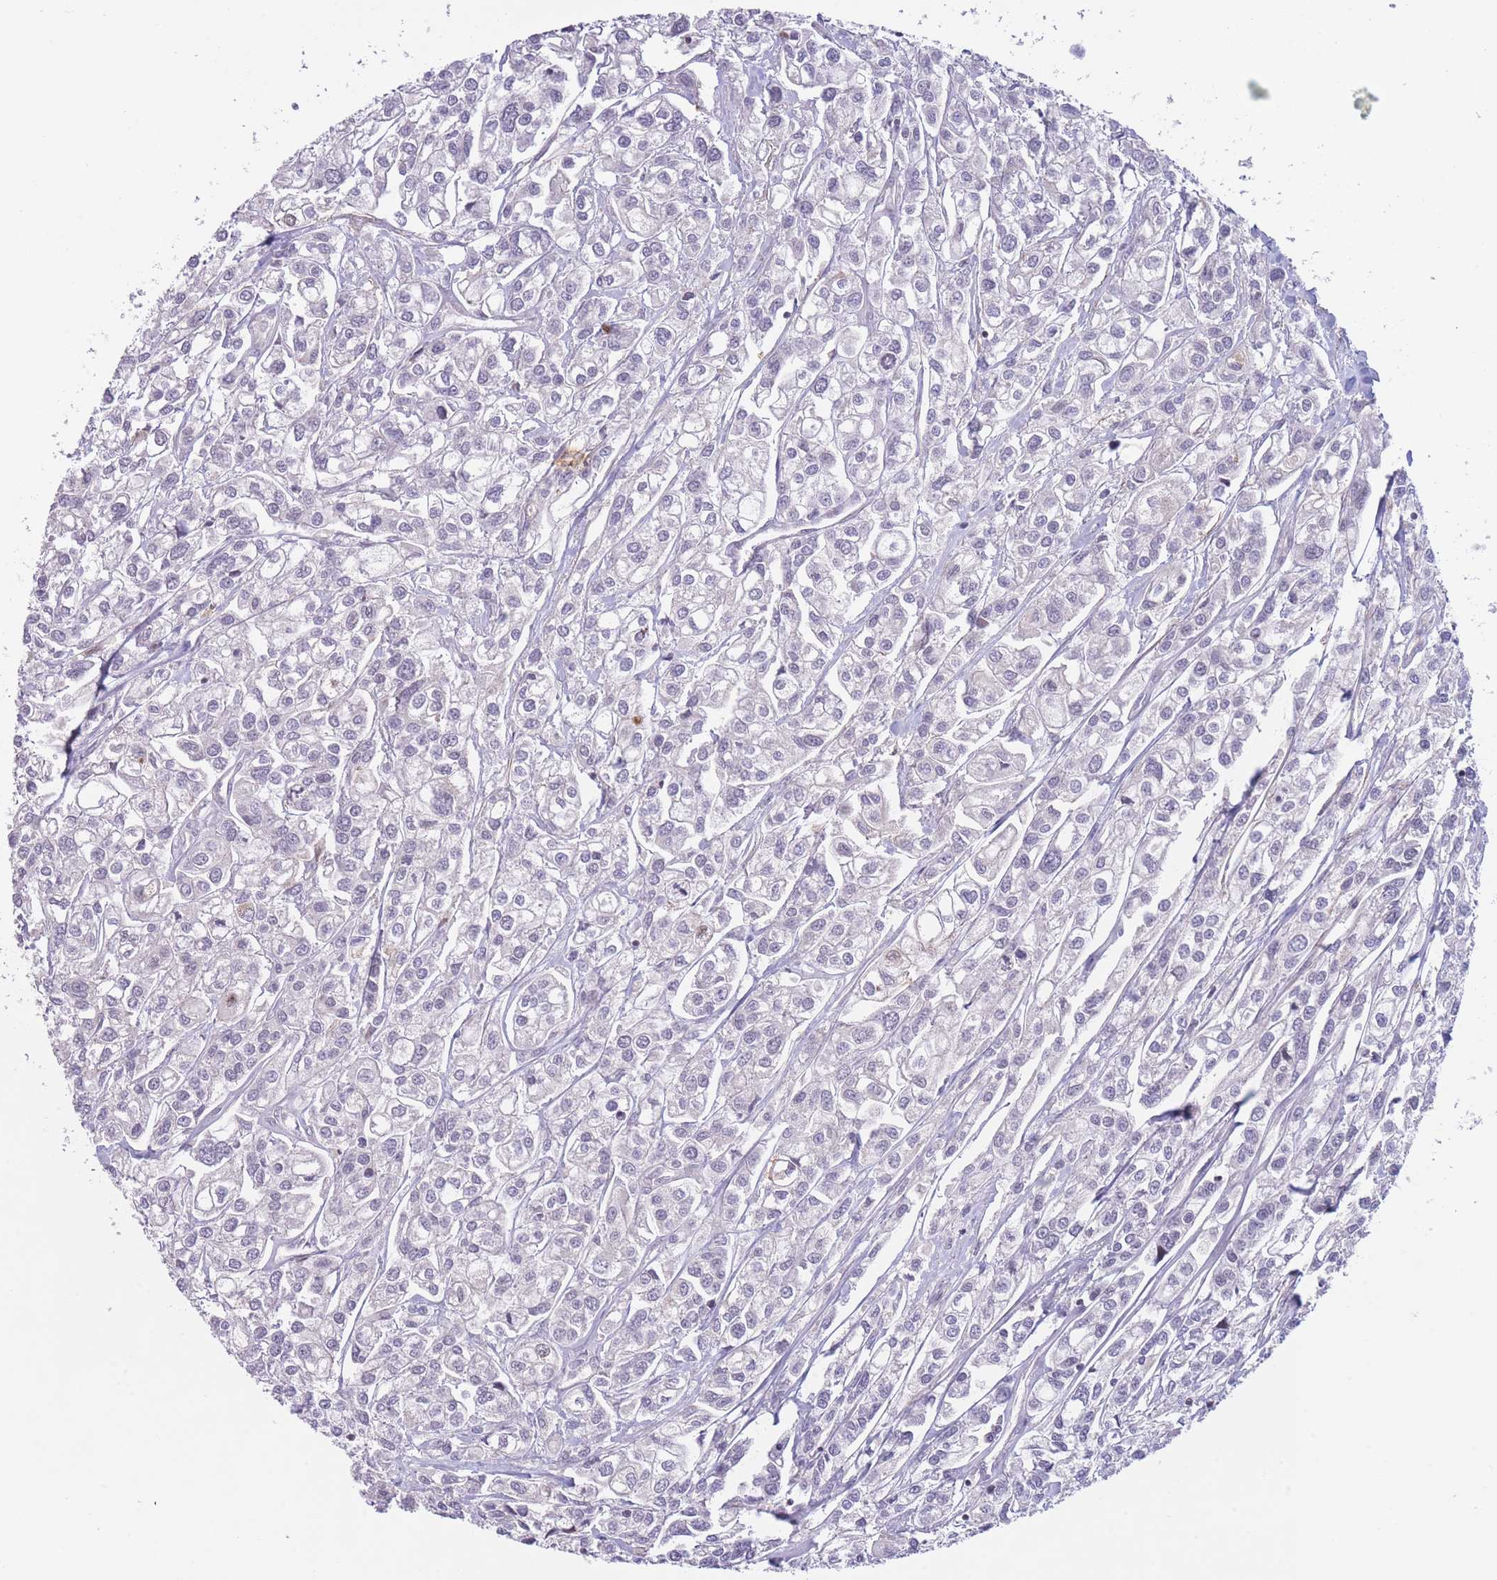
{"staining": {"intensity": "negative", "quantity": "none", "location": "none"}, "tissue": "urothelial cancer", "cell_type": "Tumor cells", "image_type": "cancer", "snomed": [{"axis": "morphology", "description": "Urothelial carcinoma, High grade"}, {"axis": "topography", "description": "Urinary bladder"}], "caption": "Photomicrograph shows no significant protein positivity in tumor cells of high-grade urothelial carcinoma.", "gene": "SLC35F5", "patient": {"sex": "male", "age": 67}}